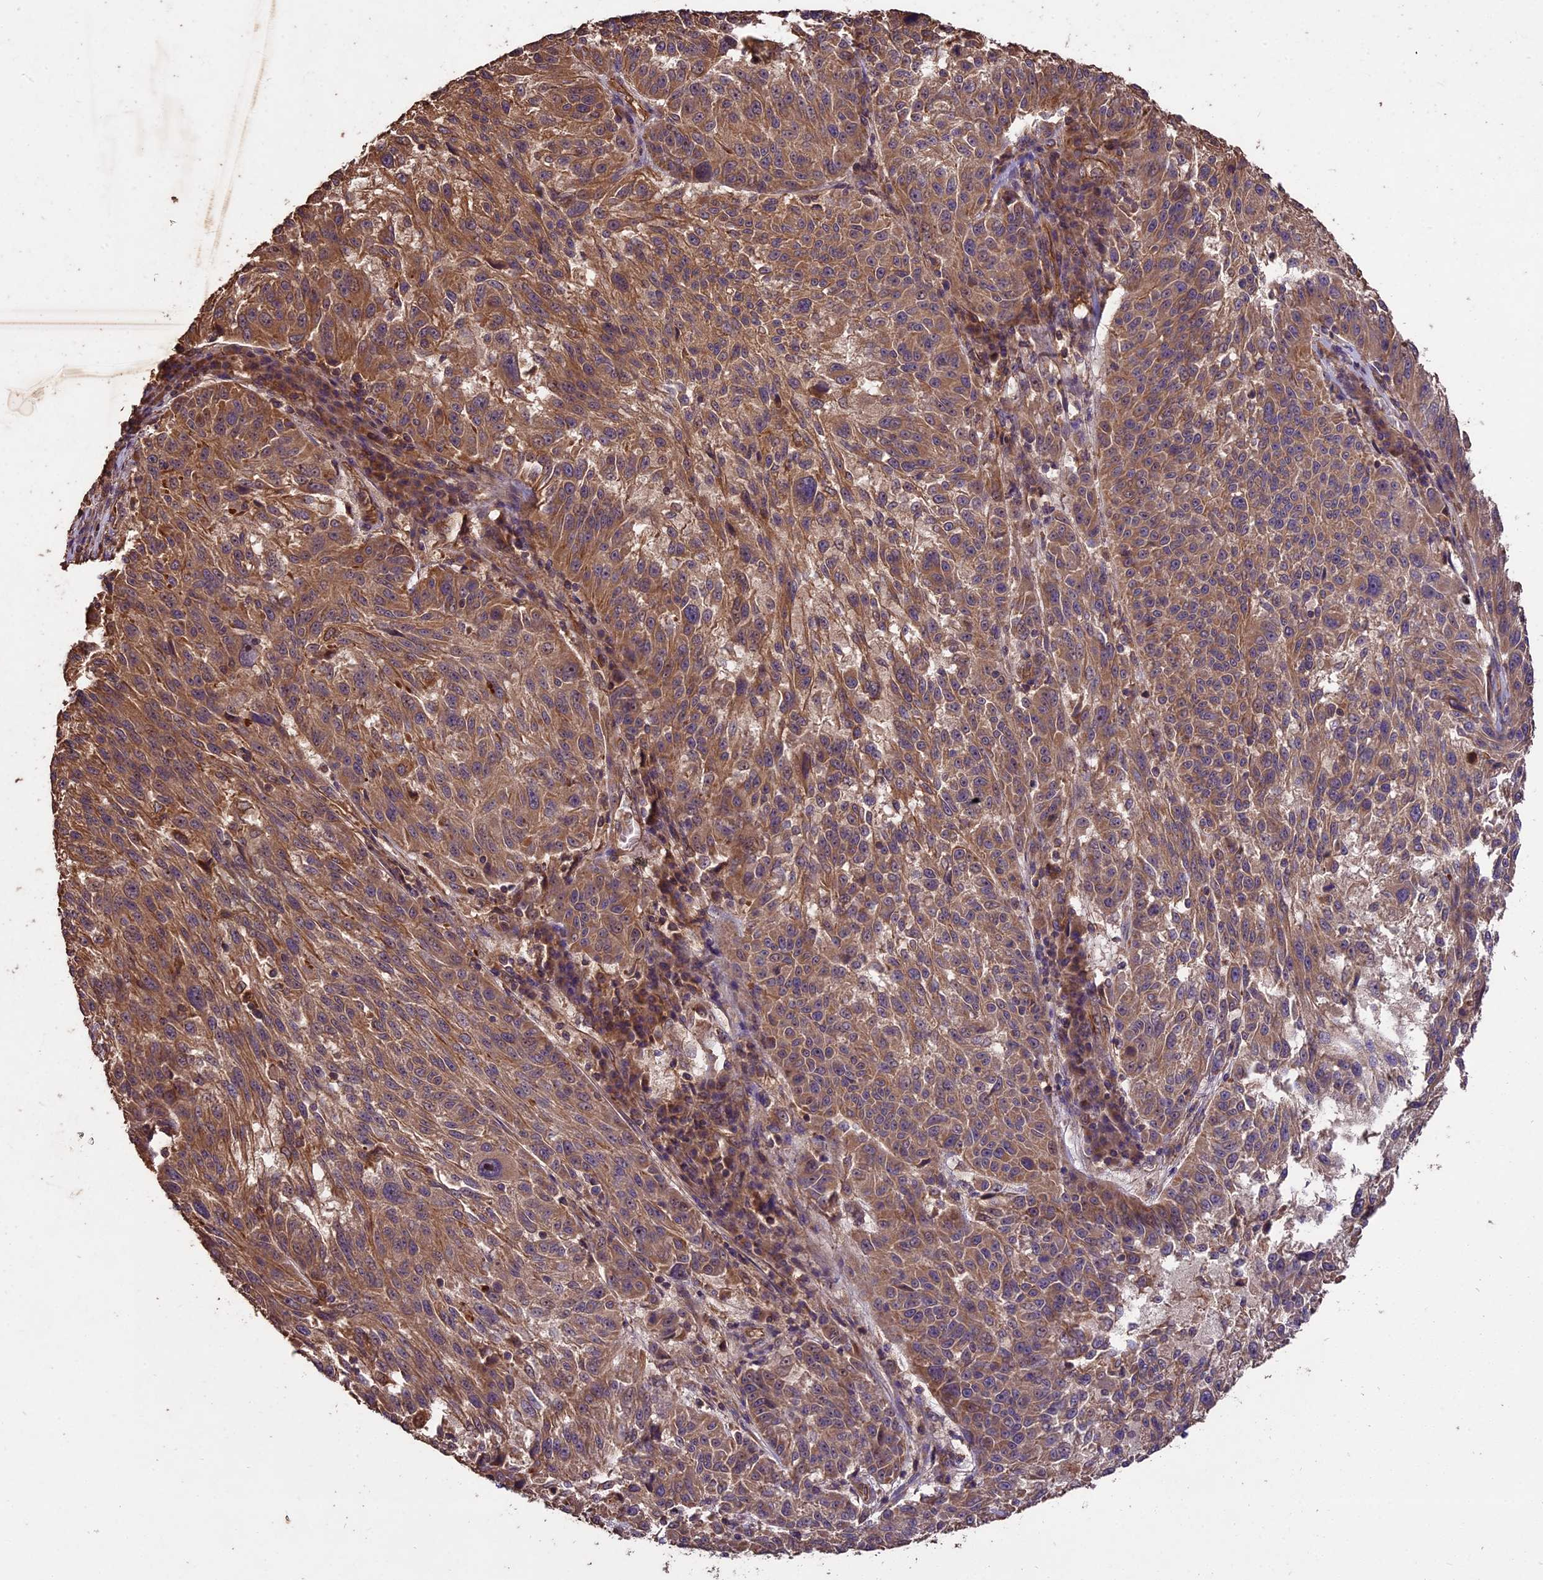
{"staining": {"intensity": "moderate", "quantity": ">75%", "location": "cytoplasmic/membranous"}, "tissue": "melanoma", "cell_type": "Tumor cells", "image_type": "cancer", "snomed": [{"axis": "morphology", "description": "Malignant melanoma, NOS"}, {"axis": "topography", "description": "Skin"}], "caption": "Brown immunohistochemical staining in human melanoma demonstrates moderate cytoplasmic/membranous staining in about >75% of tumor cells. Using DAB (brown) and hematoxylin (blue) stains, captured at high magnification using brightfield microscopy.", "gene": "TTLL10", "patient": {"sex": "male", "age": 53}}